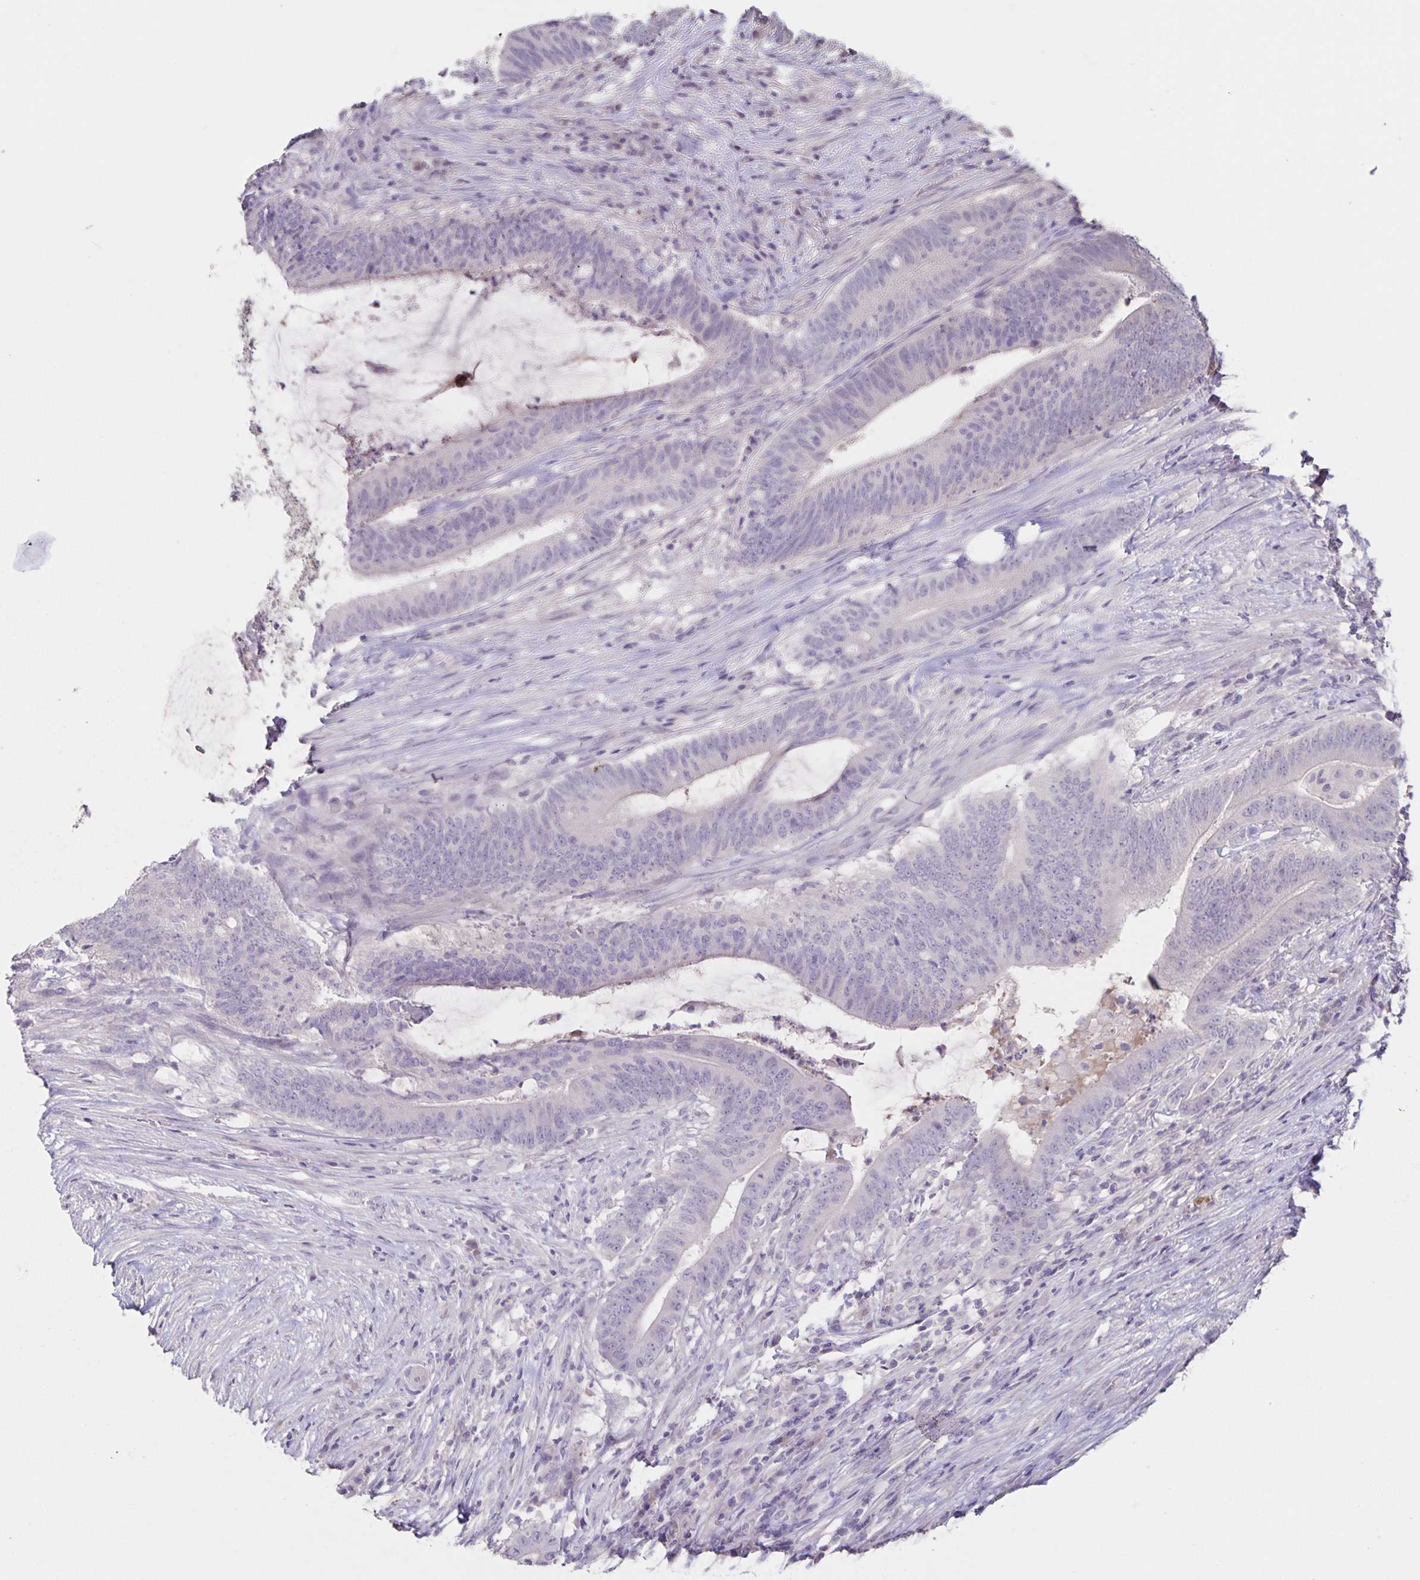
{"staining": {"intensity": "negative", "quantity": "none", "location": "none"}, "tissue": "colorectal cancer", "cell_type": "Tumor cells", "image_type": "cancer", "snomed": [{"axis": "morphology", "description": "Adenocarcinoma, NOS"}, {"axis": "topography", "description": "Colon"}], "caption": "An IHC image of colorectal adenocarcinoma is shown. There is no staining in tumor cells of colorectal adenocarcinoma. The staining was performed using DAB (3,3'-diaminobenzidine) to visualize the protein expression in brown, while the nuclei were stained in blue with hematoxylin (Magnification: 20x).", "gene": "INSL5", "patient": {"sex": "female", "age": 43}}